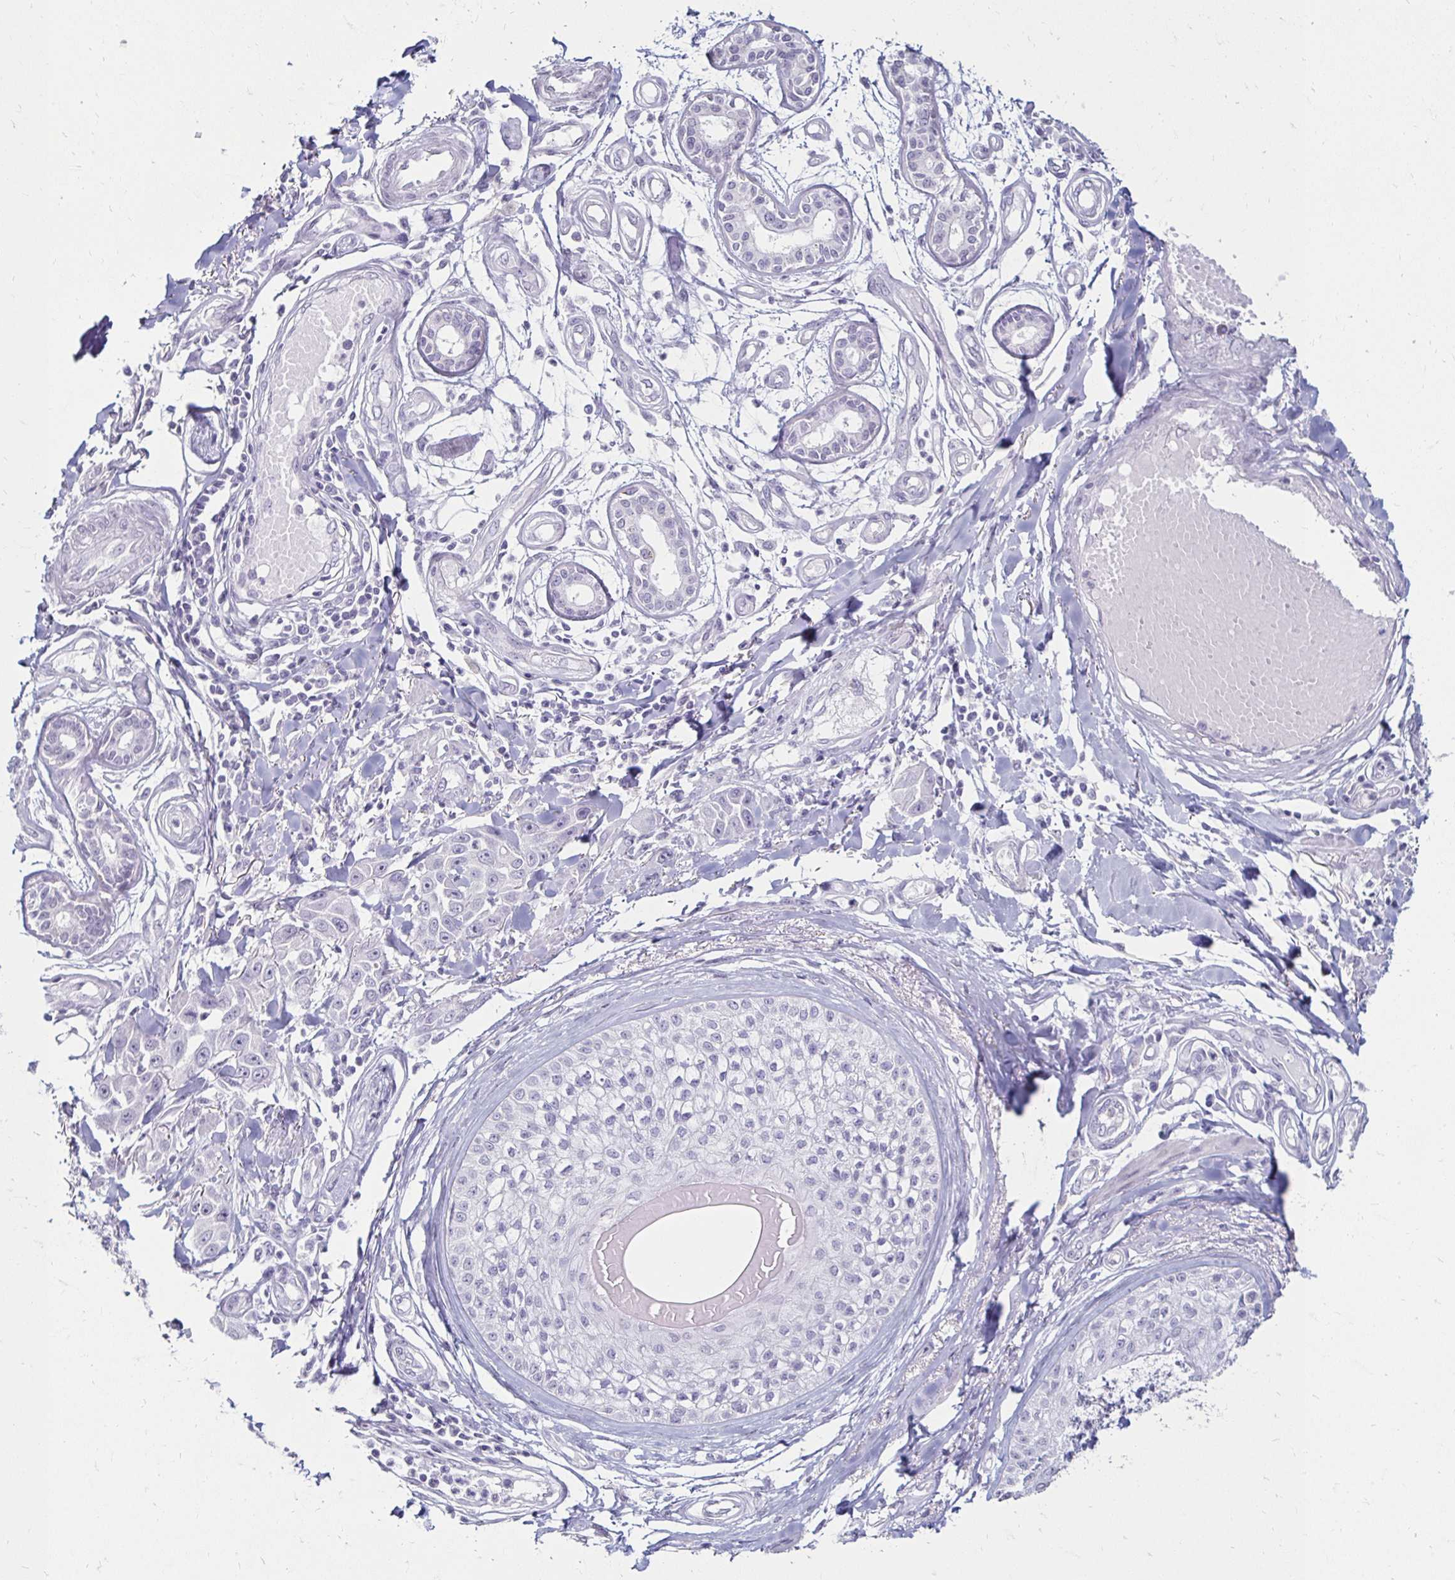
{"staining": {"intensity": "negative", "quantity": "none", "location": "none"}, "tissue": "skin cancer", "cell_type": "Tumor cells", "image_type": "cancer", "snomed": [{"axis": "morphology", "description": "Squamous cell carcinoma, NOS"}, {"axis": "topography", "description": "Skin"}], "caption": "This is an IHC image of skin cancer (squamous cell carcinoma). There is no staining in tumor cells.", "gene": "TOMM34", "patient": {"sex": "female", "age": 69}}